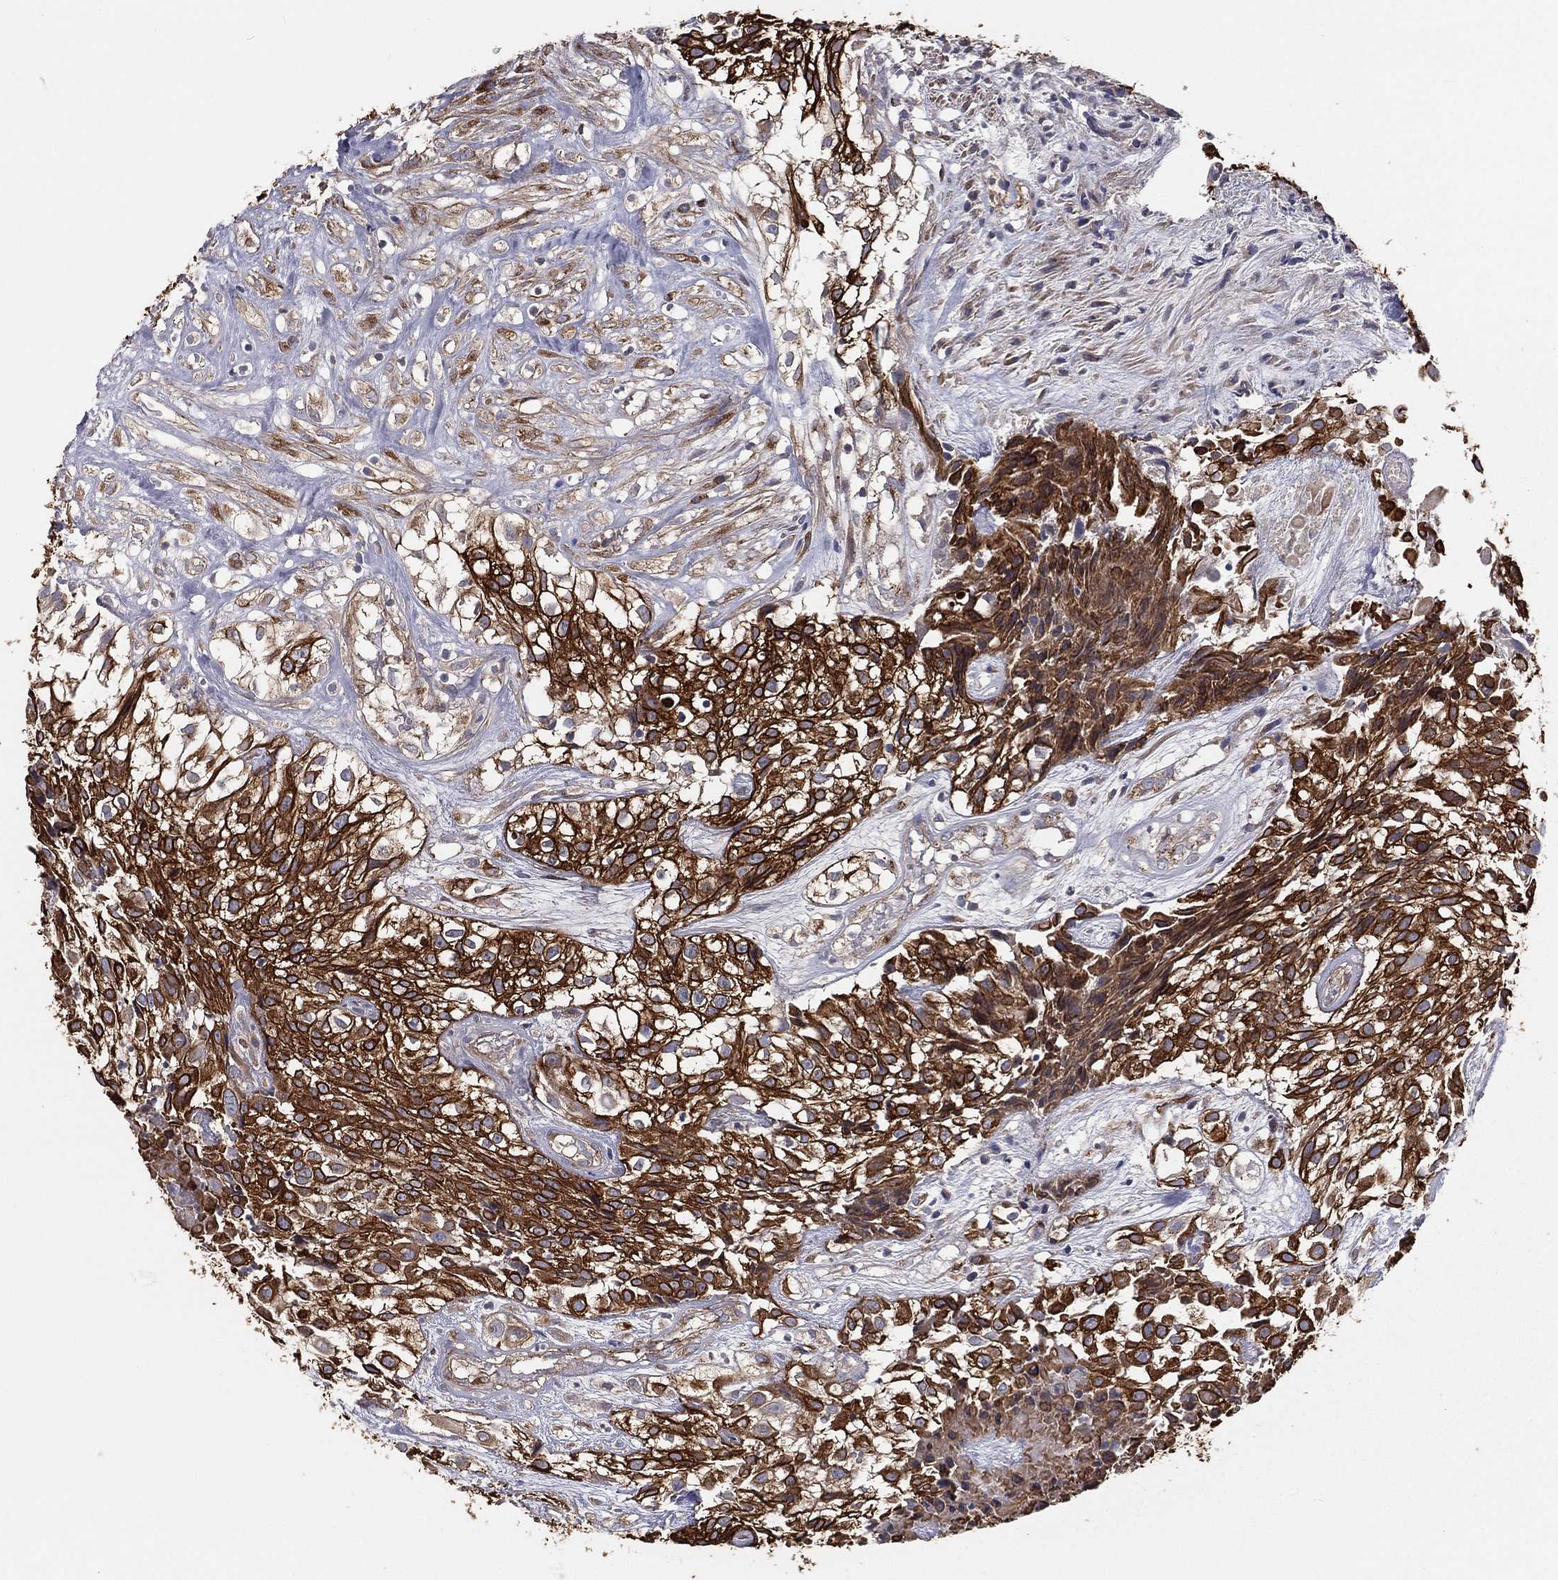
{"staining": {"intensity": "strong", "quantity": "25%-75%", "location": "cytoplasmic/membranous"}, "tissue": "urothelial cancer", "cell_type": "Tumor cells", "image_type": "cancer", "snomed": [{"axis": "morphology", "description": "Urothelial carcinoma, High grade"}, {"axis": "topography", "description": "Urinary bladder"}], "caption": "Strong cytoplasmic/membranous staining for a protein is appreciated in approximately 25%-75% of tumor cells of high-grade urothelial carcinoma using IHC.", "gene": "EIF2B5", "patient": {"sex": "male", "age": 56}}